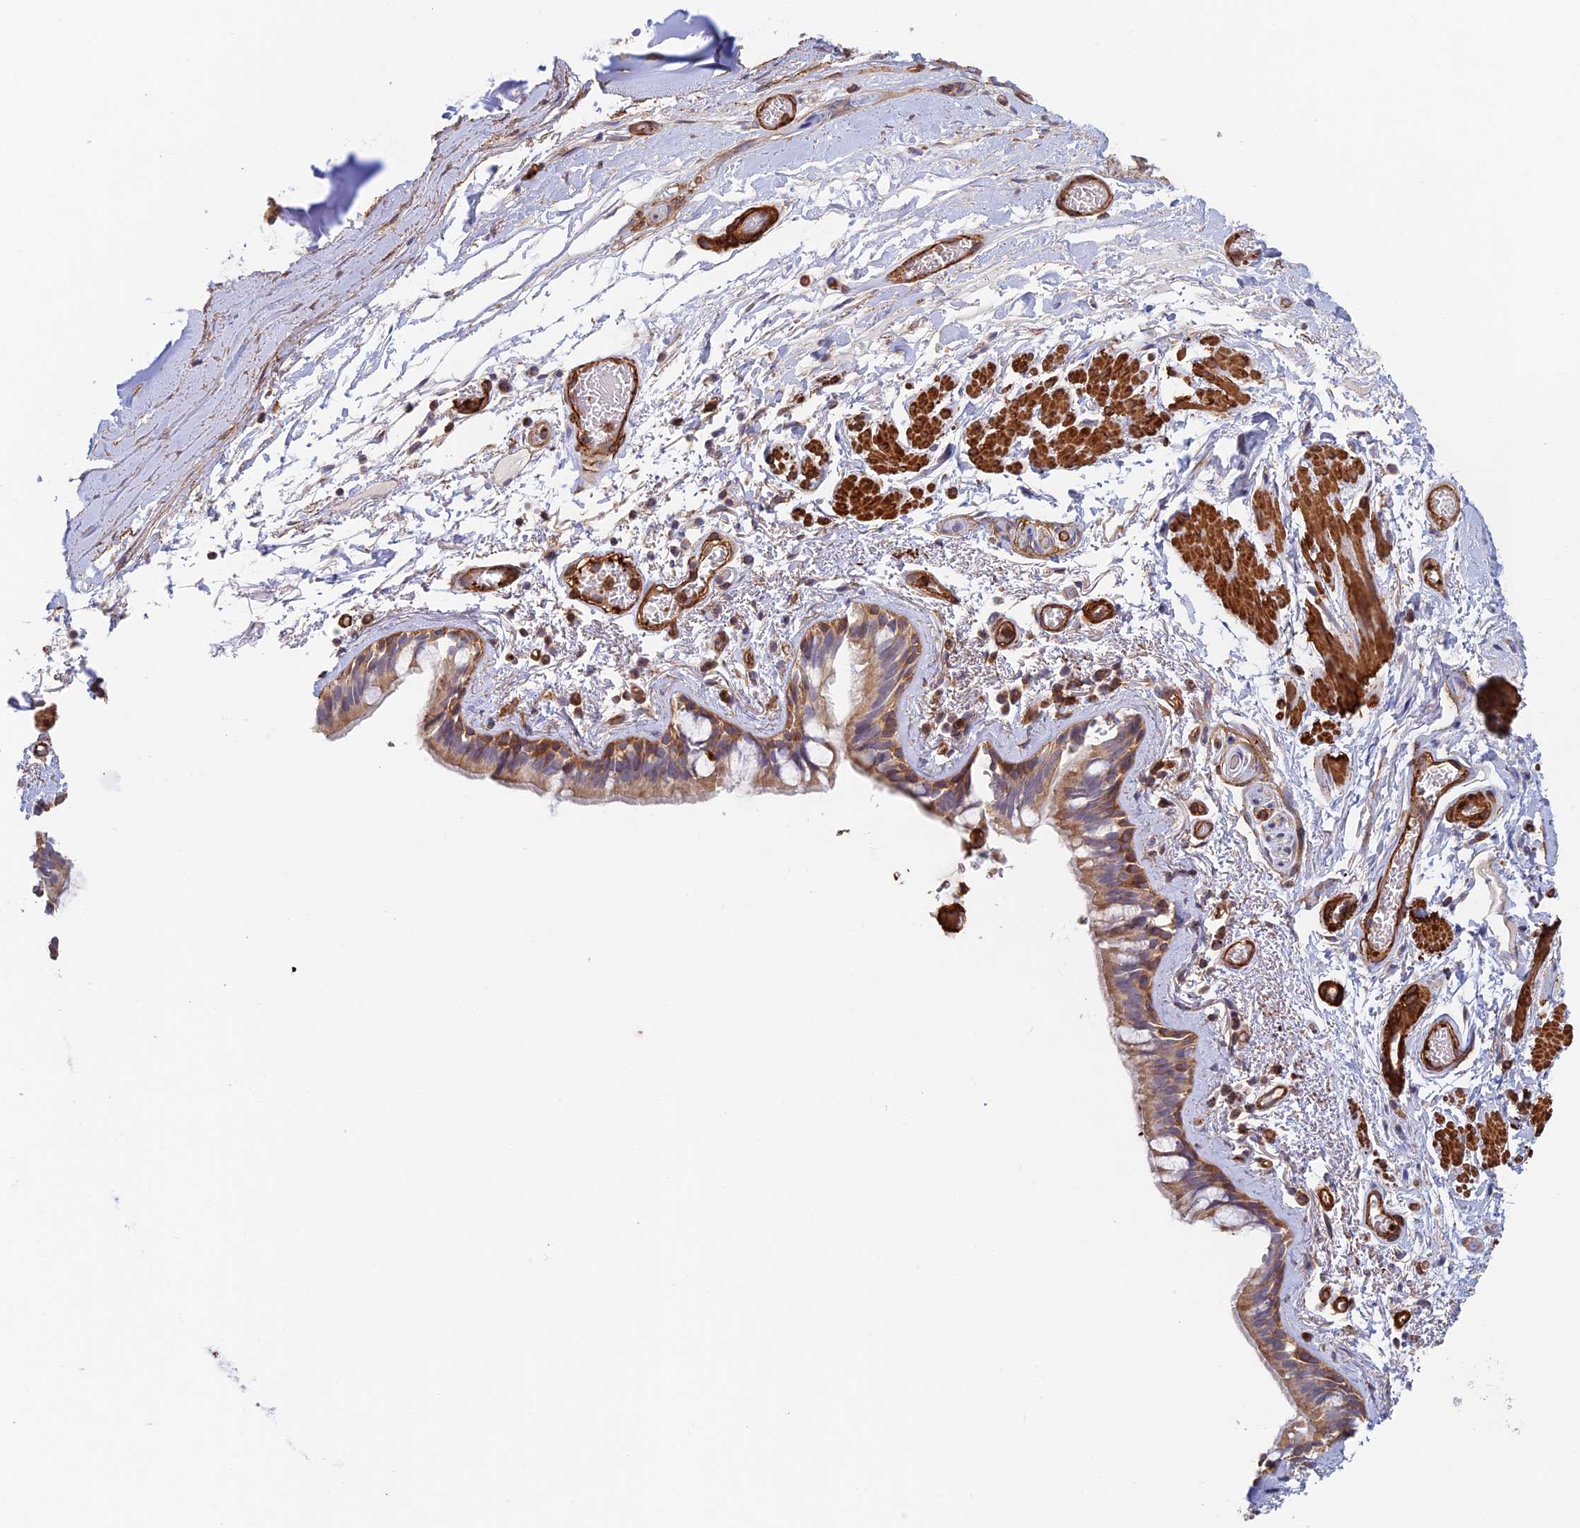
{"staining": {"intensity": "moderate", "quantity": "25%-75%", "location": "cytoplasmic/membranous"}, "tissue": "bronchus", "cell_type": "Respiratory epithelial cells", "image_type": "normal", "snomed": [{"axis": "morphology", "description": "Normal tissue, NOS"}, {"axis": "topography", "description": "Cartilage tissue"}], "caption": "High-magnification brightfield microscopy of normal bronchus stained with DAB (brown) and counterstained with hematoxylin (blue). respiratory epithelial cells exhibit moderate cytoplasmic/membranous staining is identified in approximately25%-75% of cells.", "gene": "PAK4", "patient": {"sex": "male", "age": 63}}